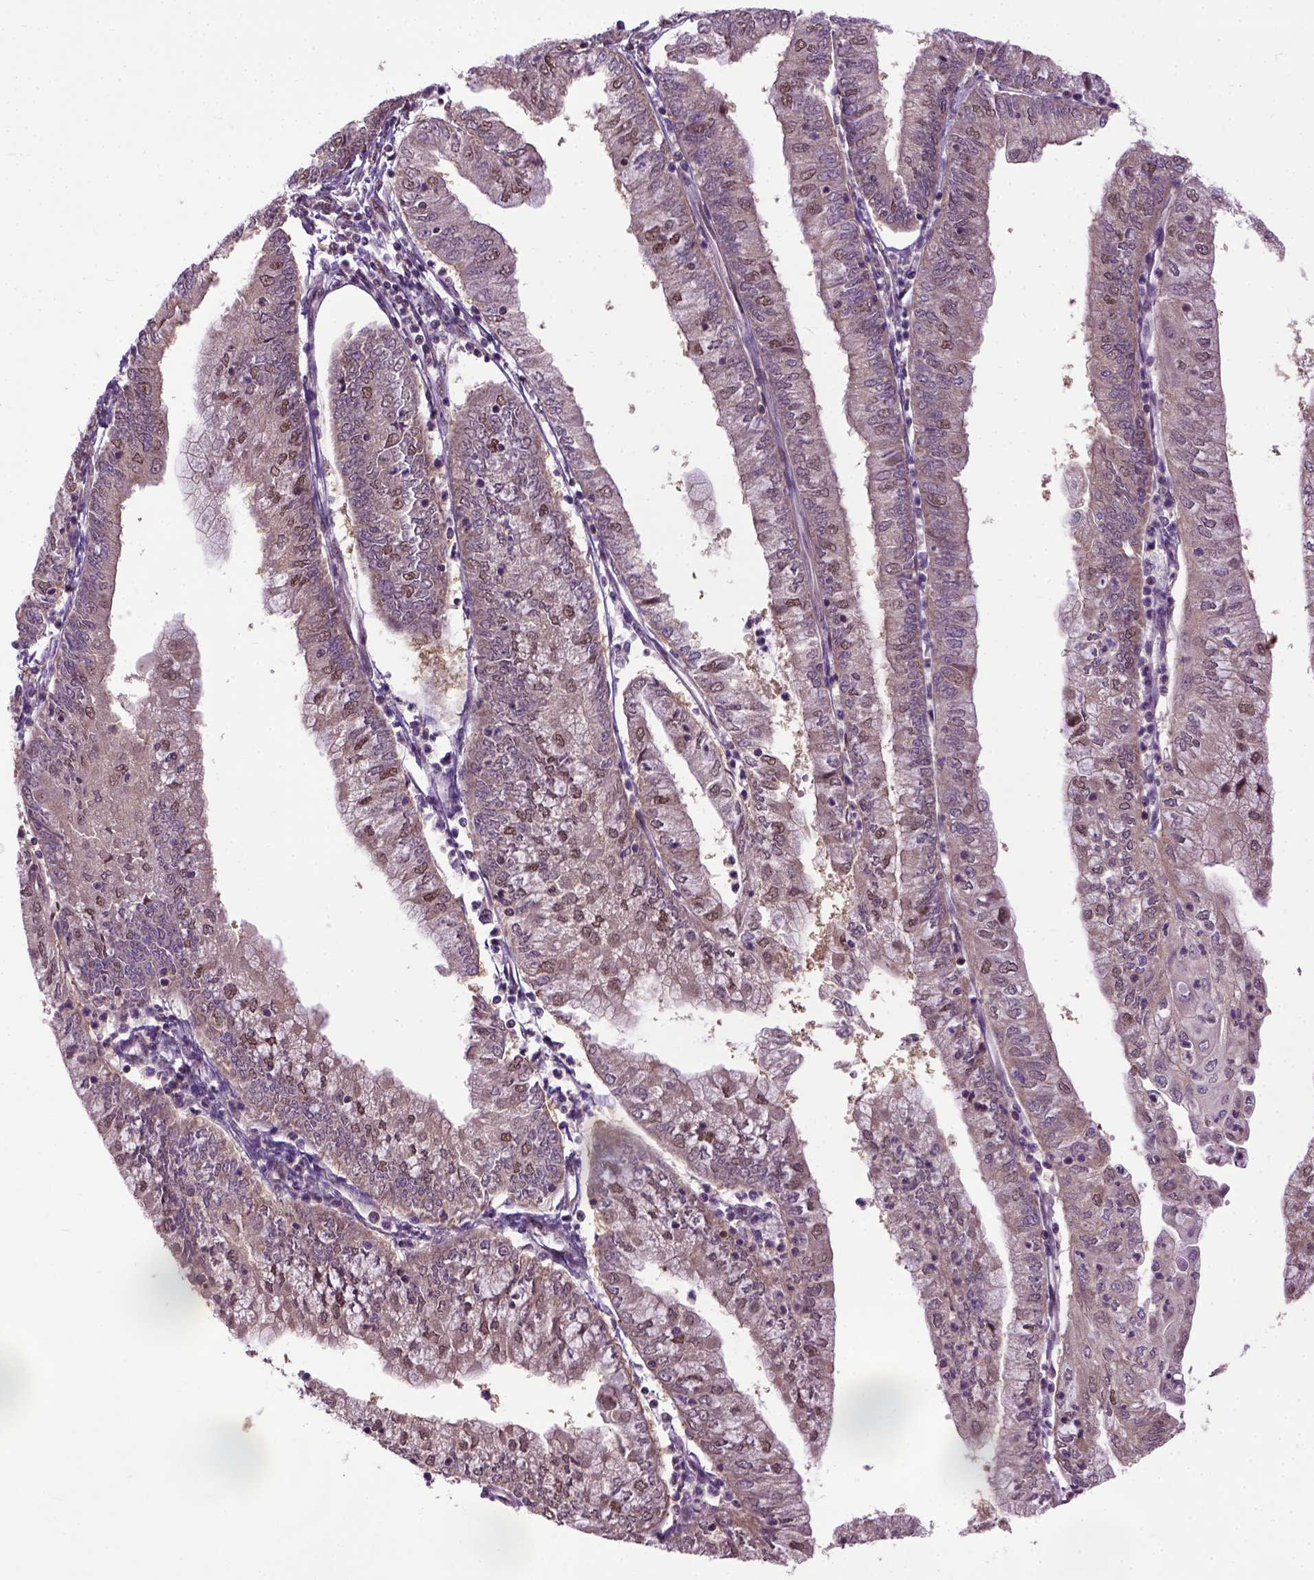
{"staining": {"intensity": "moderate", "quantity": ">75%", "location": "nuclear"}, "tissue": "endometrial cancer", "cell_type": "Tumor cells", "image_type": "cancer", "snomed": [{"axis": "morphology", "description": "Adenocarcinoma, NOS"}, {"axis": "topography", "description": "Endometrium"}], "caption": "This image demonstrates IHC staining of adenocarcinoma (endometrial), with medium moderate nuclear staining in about >75% of tumor cells.", "gene": "UBA3", "patient": {"sex": "female", "age": 55}}